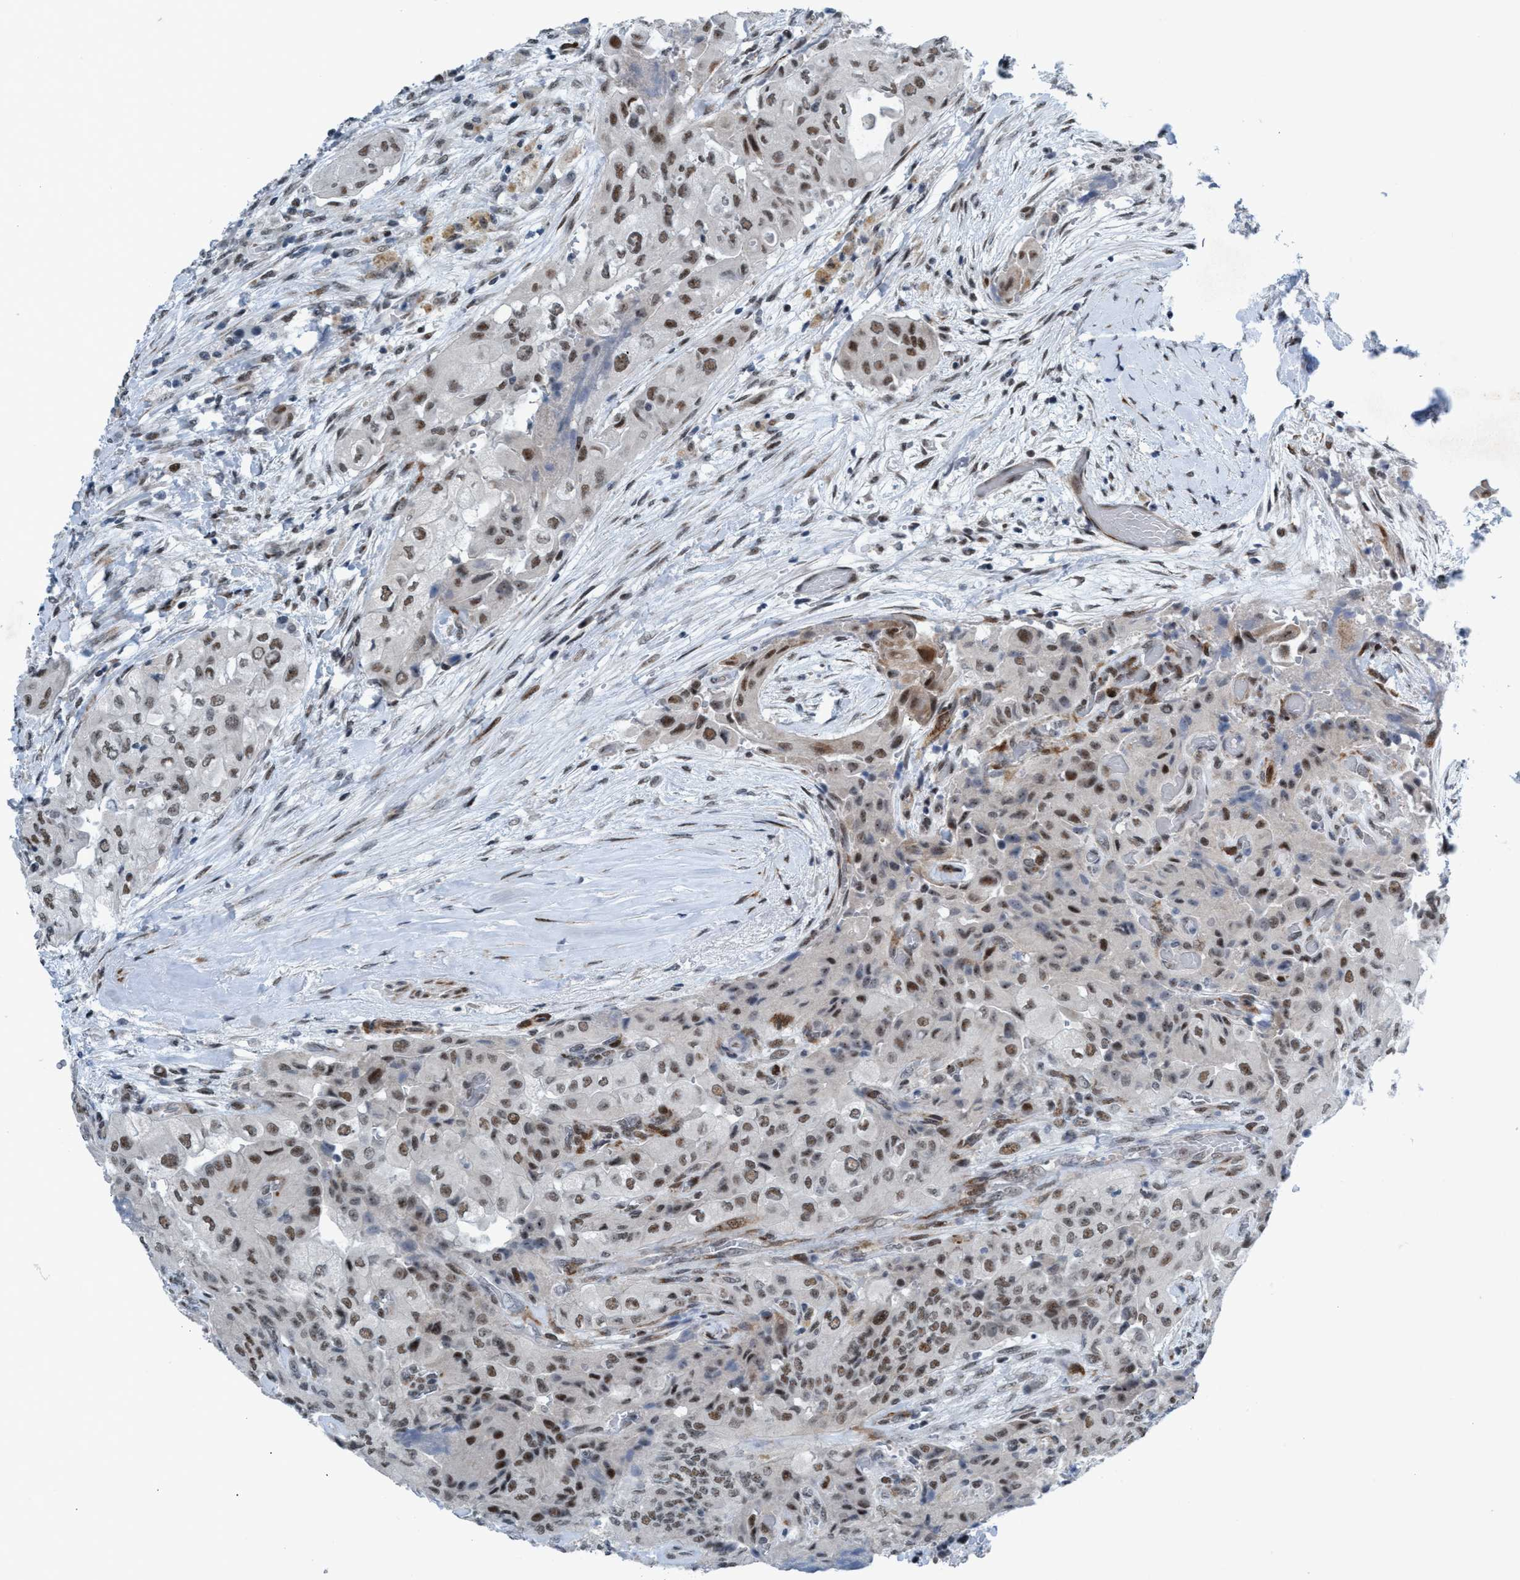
{"staining": {"intensity": "moderate", "quantity": ">75%", "location": "nuclear"}, "tissue": "thyroid cancer", "cell_type": "Tumor cells", "image_type": "cancer", "snomed": [{"axis": "morphology", "description": "Papillary adenocarcinoma, NOS"}, {"axis": "topography", "description": "Thyroid gland"}], "caption": "The histopathology image shows a brown stain indicating the presence of a protein in the nuclear of tumor cells in thyroid papillary adenocarcinoma. (Brightfield microscopy of DAB IHC at high magnification).", "gene": "CWC27", "patient": {"sex": "female", "age": 59}}